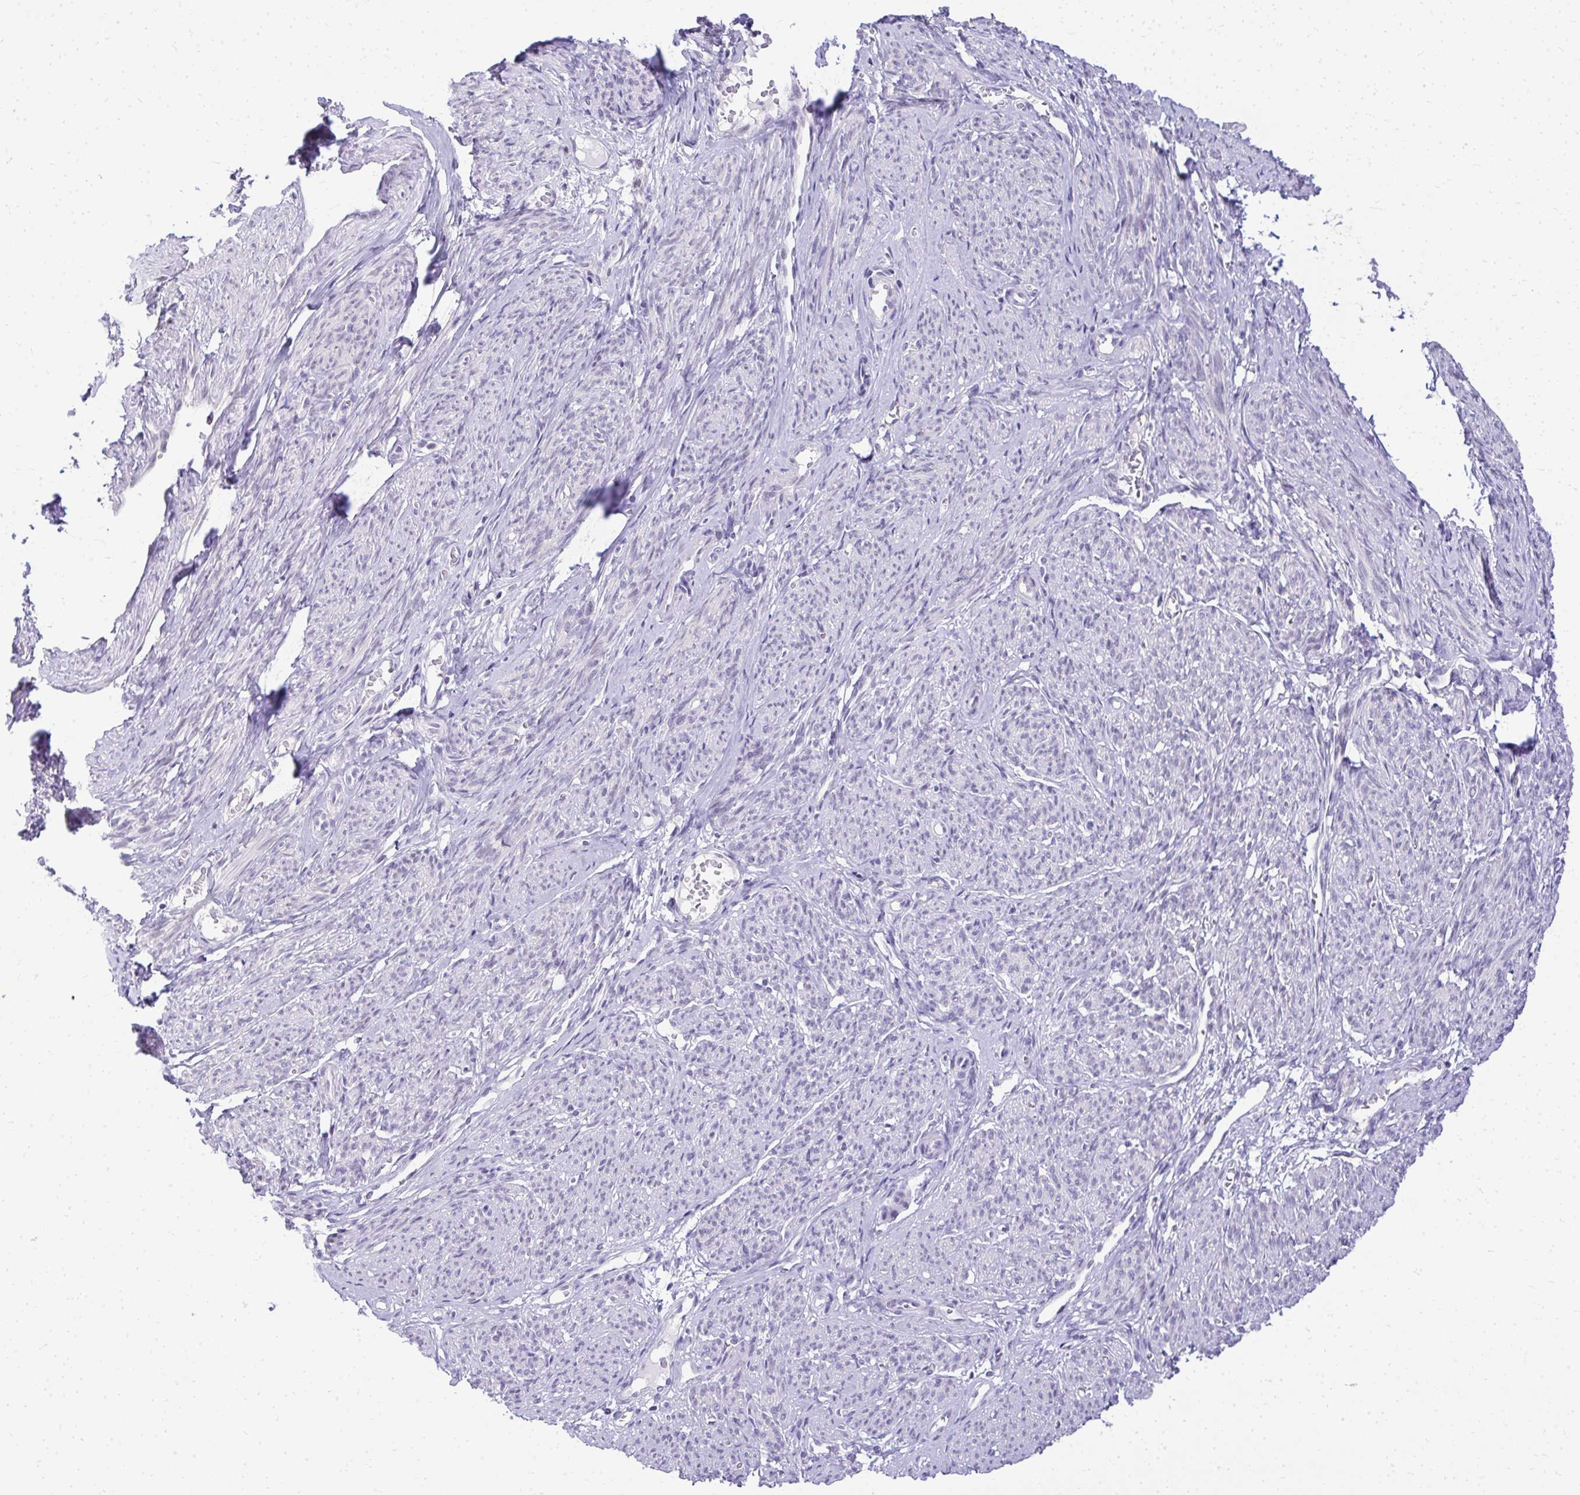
{"staining": {"intensity": "negative", "quantity": "none", "location": "none"}, "tissue": "smooth muscle", "cell_type": "Smooth muscle cells", "image_type": "normal", "snomed": [{"axis": "morphology", "description": "Normal tissue, NOS"}, {"axis": "topography", "description": "Smooth muscle"}], "caption": "Normal smooth muscle was stained to show a protein in brown. There is no significant expression in smooth muscle cells.", "gene": "EID3", "patient": {"sex": "female", "age": 65}}